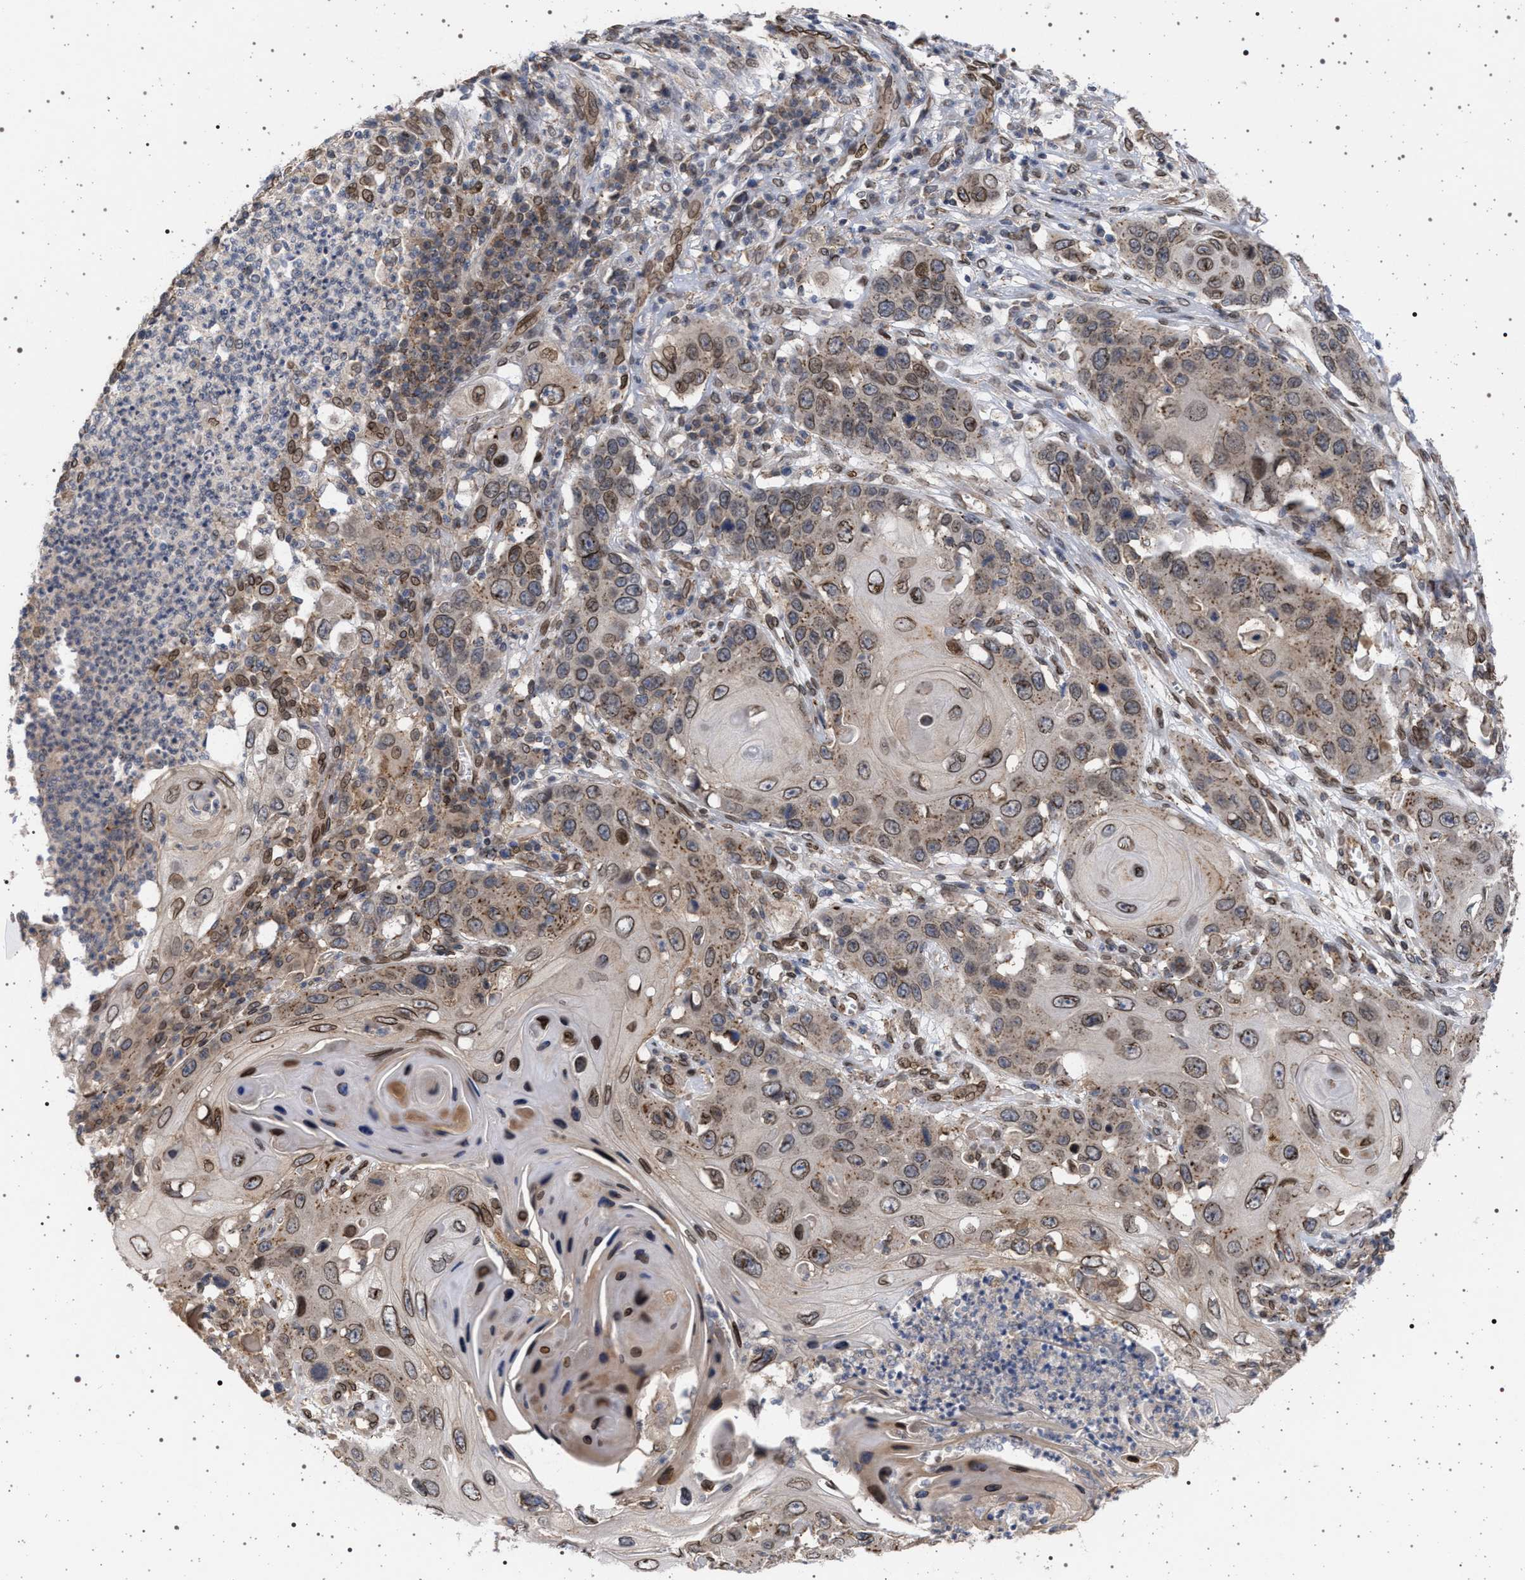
{"staining": {"intensity": "moderate", "quantity": ">75%", "location": "cytoplasmic/membranous,nuclear"}, "tissue": "skin cancer", "cell_type": "Tumor cells", "image_type": "cancer", "snomed": [{"axis": "morphology", "description": "Squamous cell carcinoma, NOS"}, {"axis": "topography", "description": "Skin"}], "caption": "Brown immunohistochemical staining in human squamous cell carcinoma (skin) reveals moderate cytoplasmic/membranous and nuclear expression in about >75% of tumor cells.", "gene": "ING2", "patient": {"sex": "male", "age": 55}}